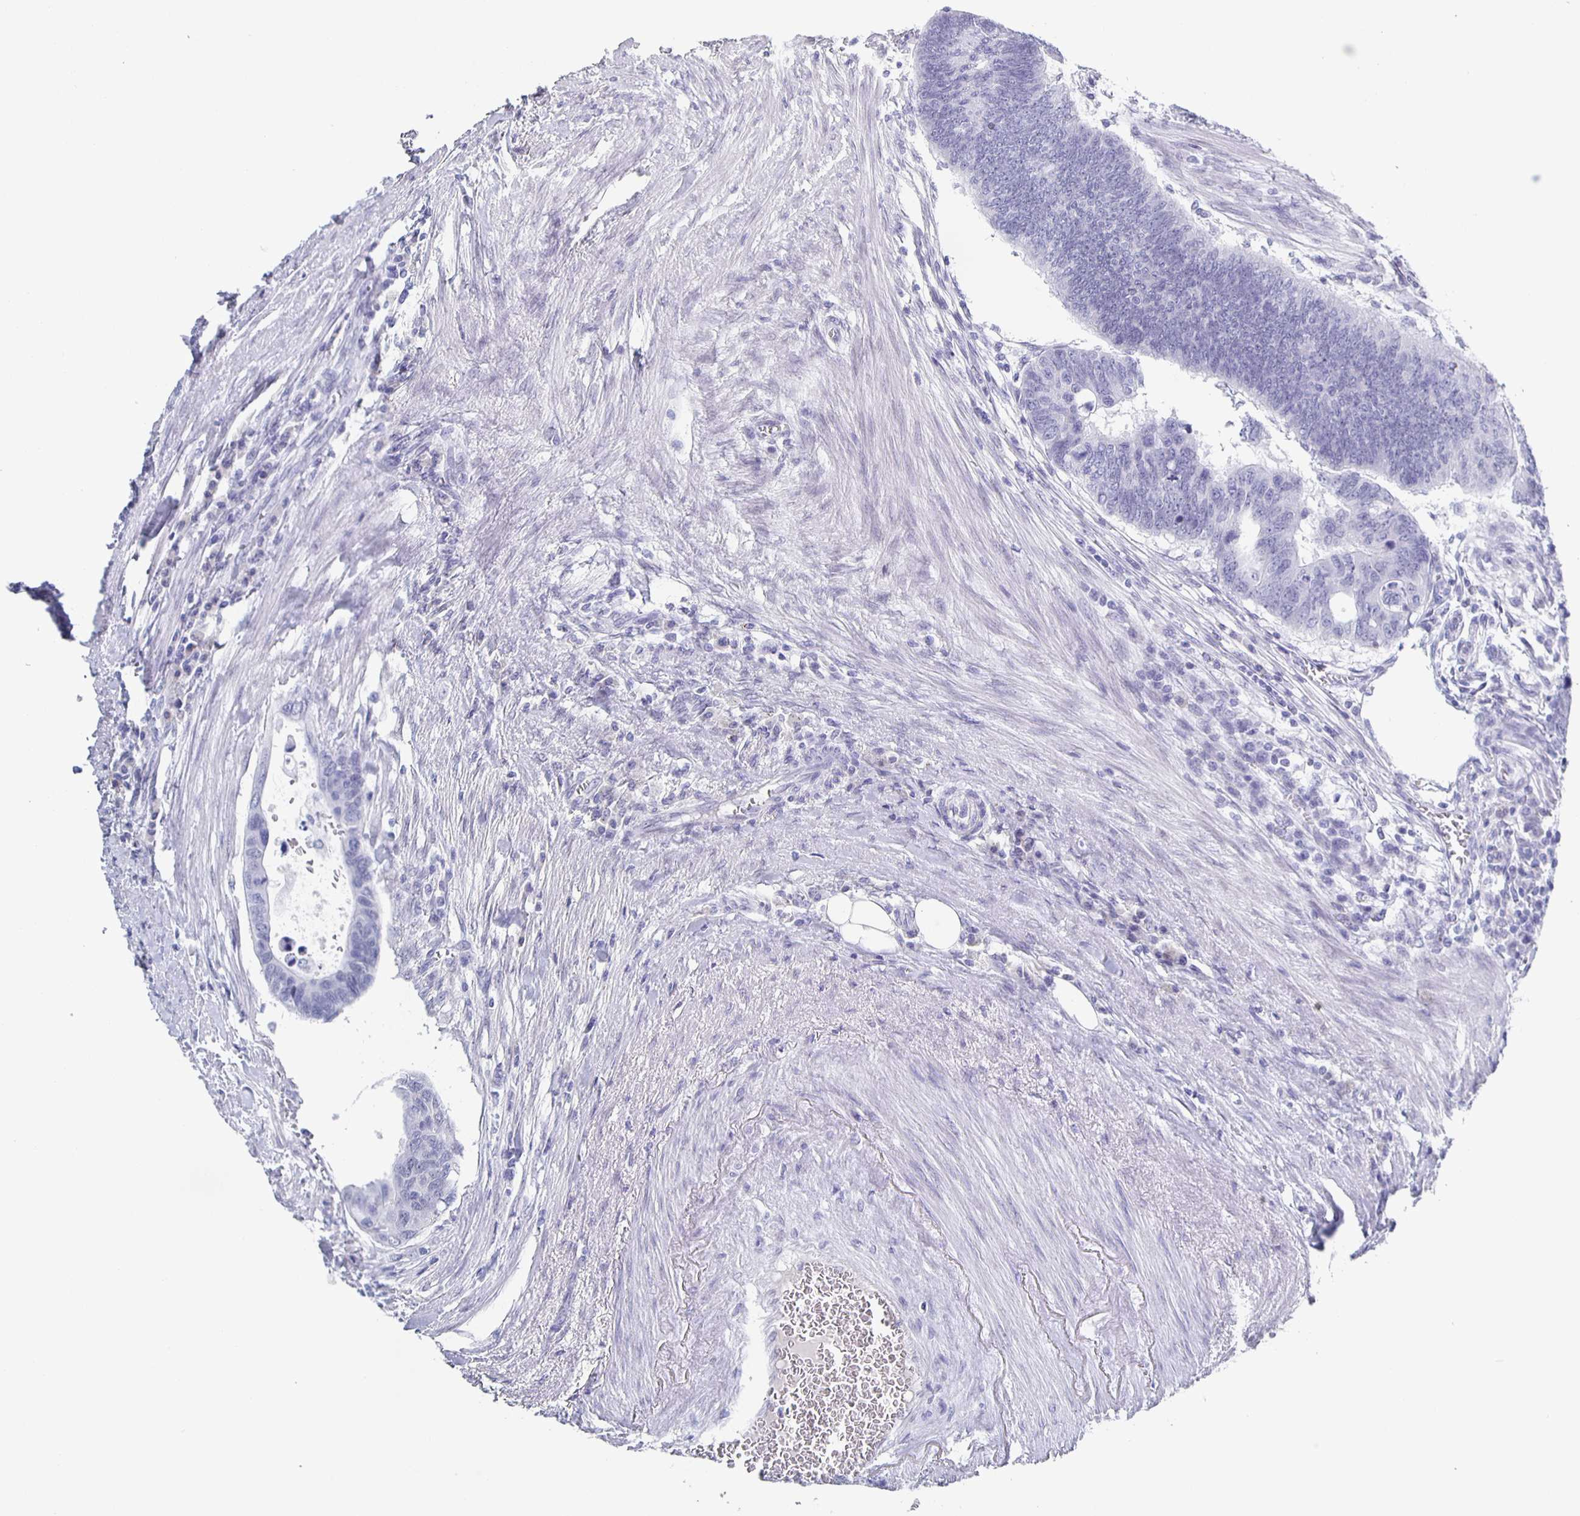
{"staining": {"intensity": "negative", "quantity": "none", "location": "none"}, "tissue": "colorectal cancer", "cell_type": "Tumor cells", "image_type": "cancer", "snomed": [{"axis": "morphology", "description": "Adenocarcinoma, NOS"}, {"axis": "topography", "description": "Colon"}], "caption": "Micrograph shows no significant protein staining in tumor cells of colorectal cancer.", "gene": "CCDC17", "patient": {"sex": "male", "age": 62}}